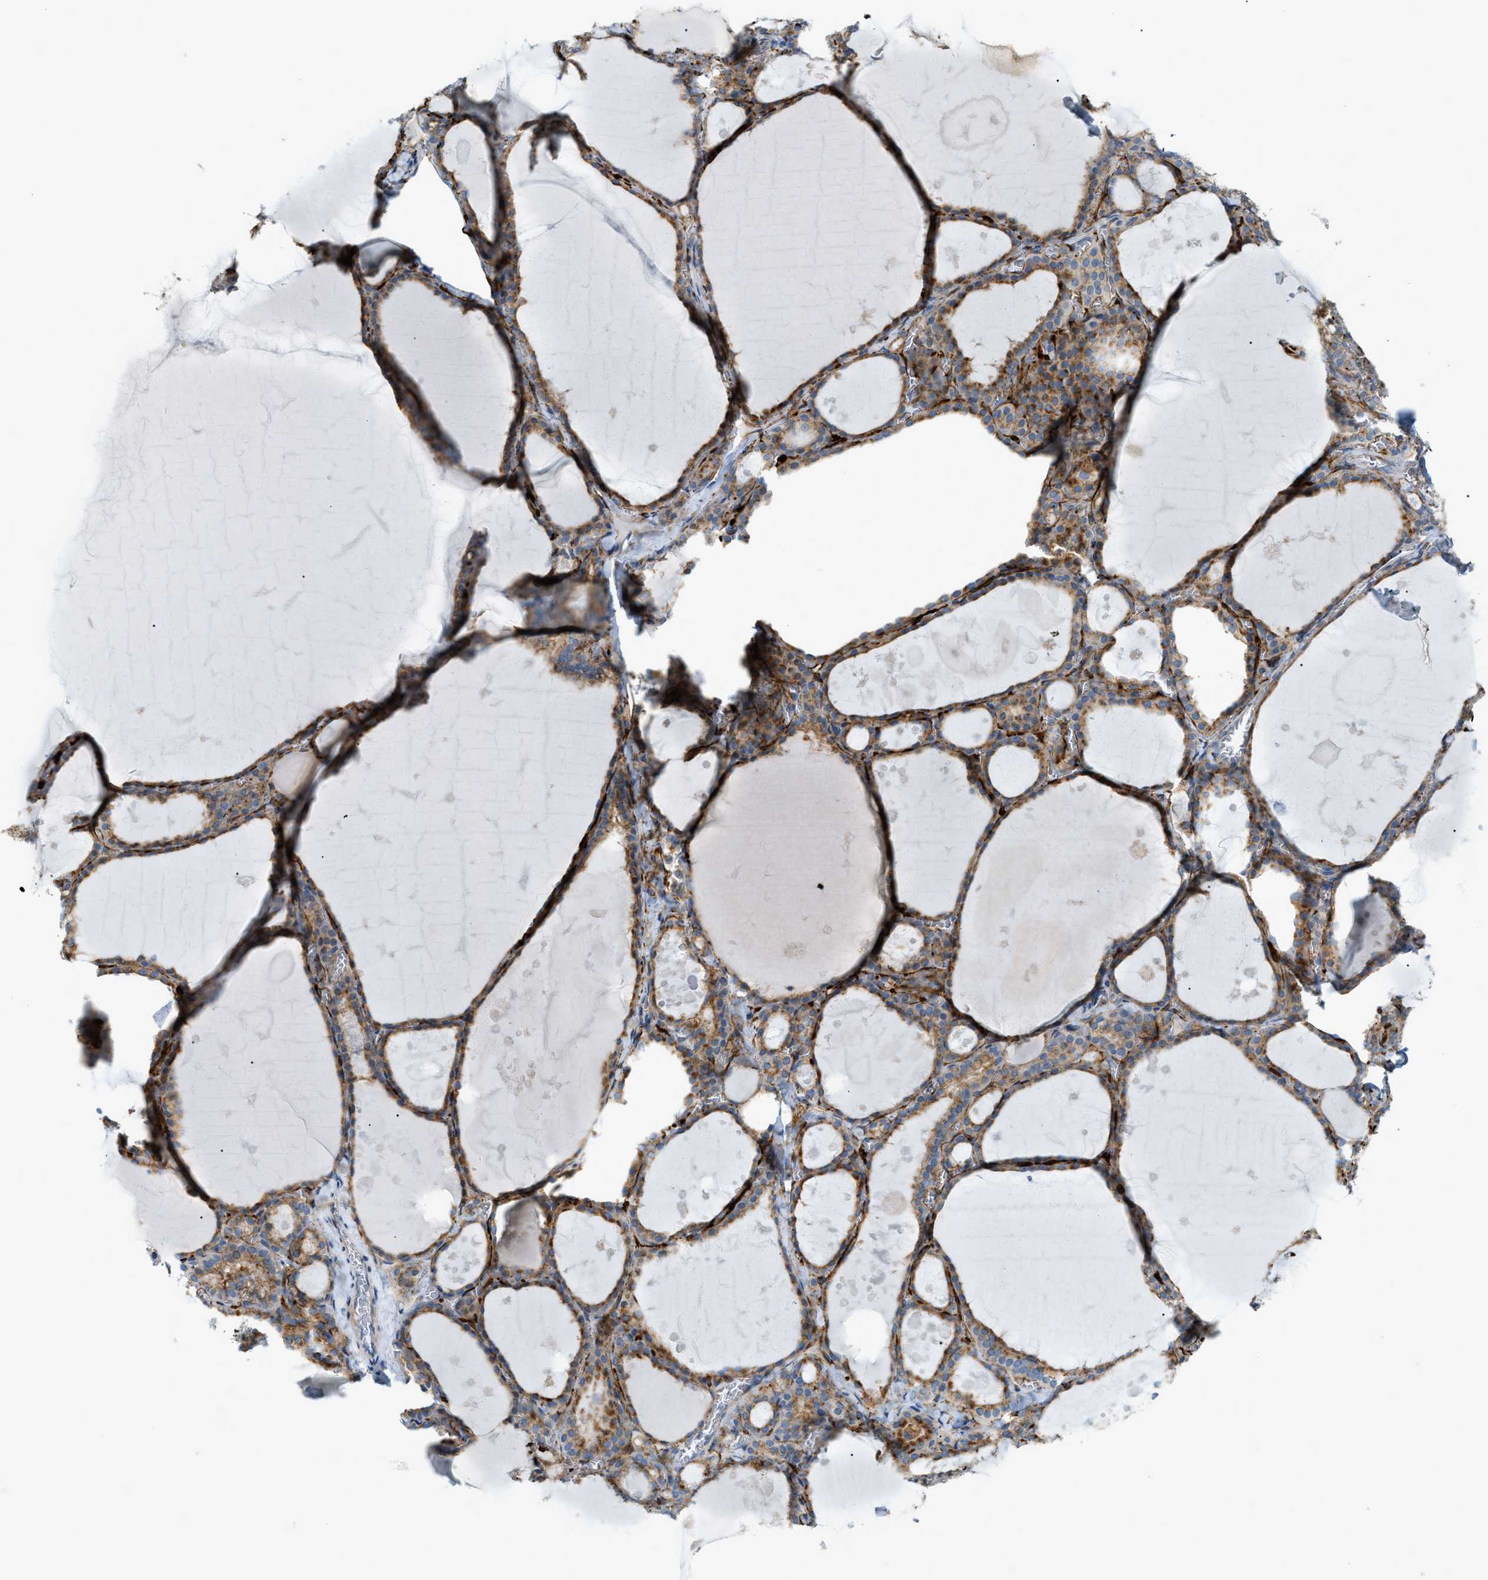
{"staining": {"intensity": "moderate", "quantity": ">75%", "location": "cytoplasmic/membranous"}, "tissue": "thyroid gland", "cell_type": "Glandular cells", "image_type": "normal", "snomed": [{"axis": "morphology", "description": "Normal tissue, NOS"}, {"axis": "topography", "description": "Thyroid gland"}], "caption": "A medium amount of moderate cytoplasmic/membranous positivity is seen in about >75% of glandular cells in unremarkable thyroid gland. (DAB = brown stain, brightfield microscopy at high magnification).", "gene": "LMBRD1", "patient": {"sex": "male", "age": 56}}